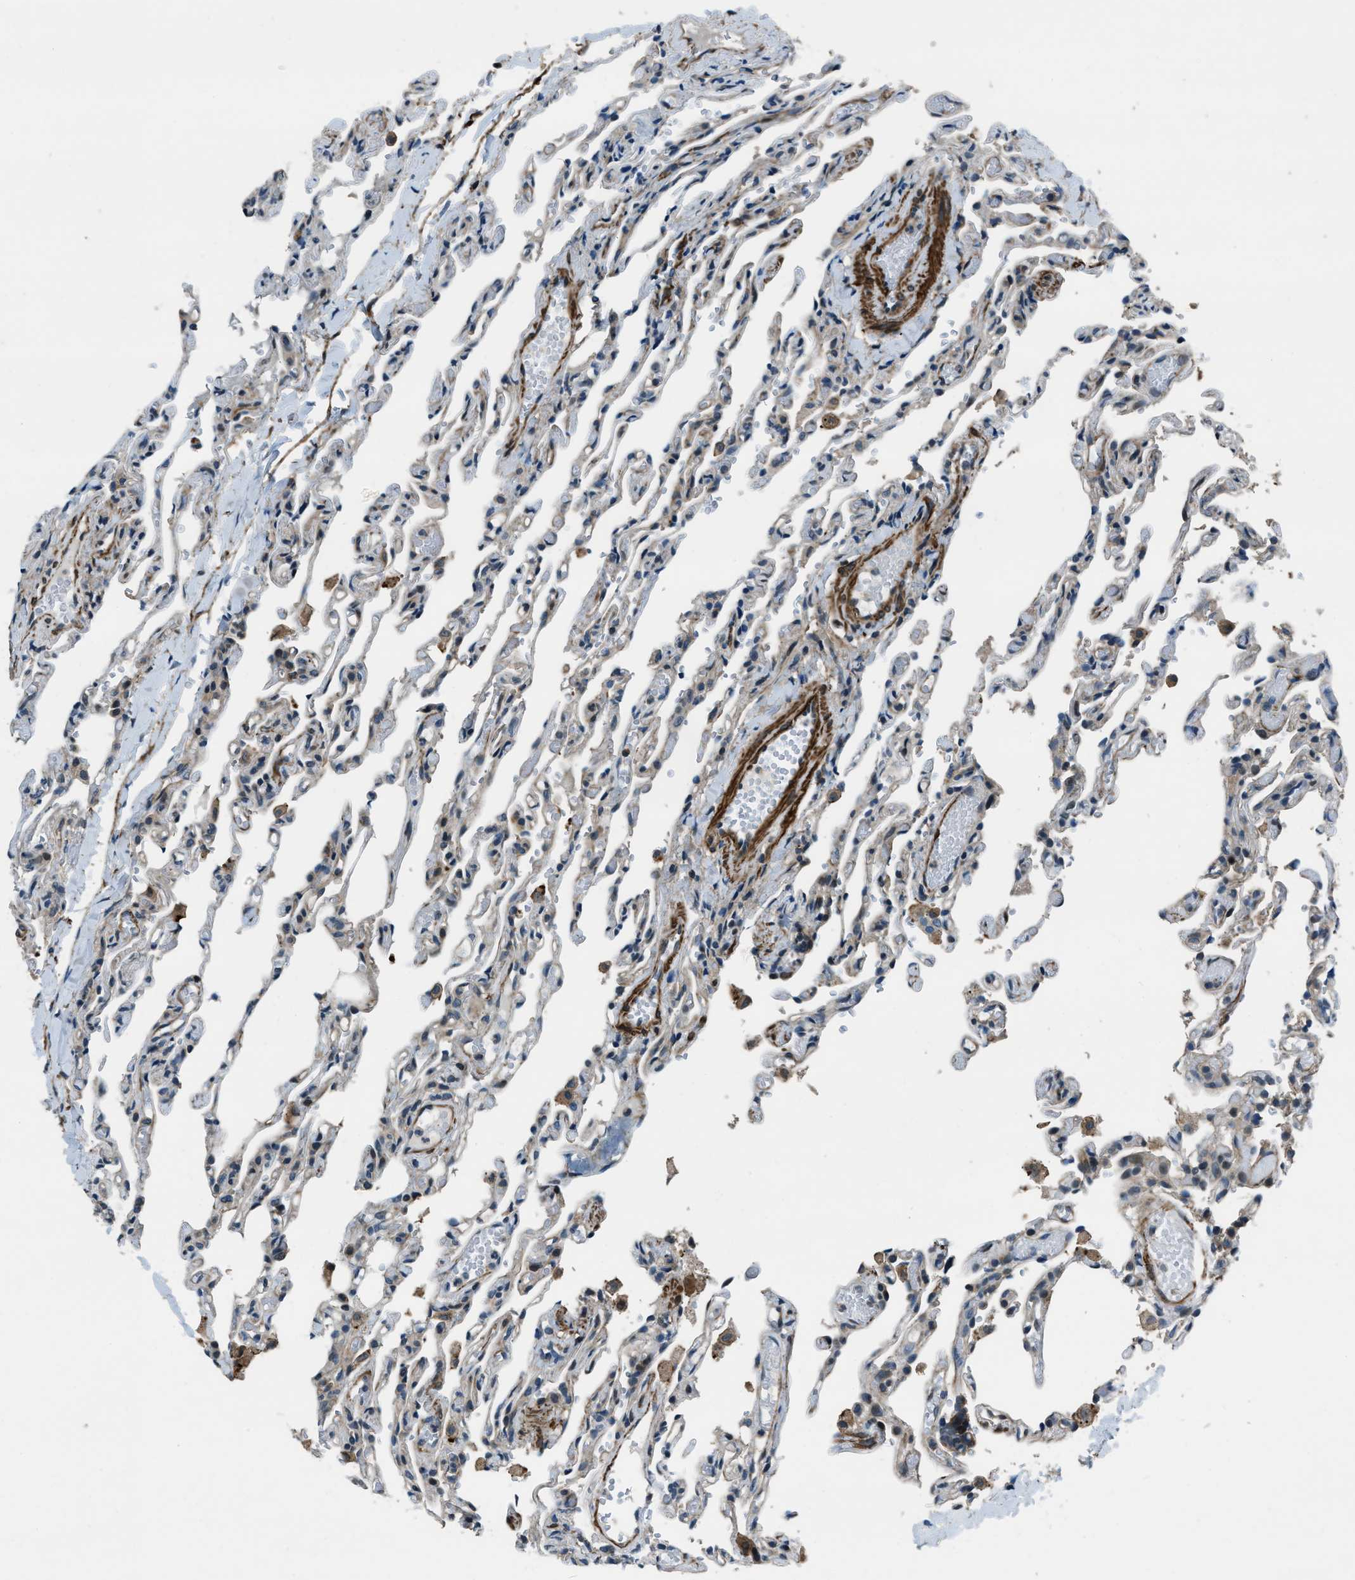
{"staining": {"intensity": "negative", "quantity": "none", "location": "none"}, "tissue": "lung", "cell_type": "Alveolar cells", "image_type": "normal", "snomed": [{"axis": "morphology", "description": "Normal tissue, NOS"}, {"axis": "topography", "description": "Lung"}], "caption": "Human lung stained for a protein using IHC shows no positivity in alveolar cells.", "gene": "NUDCD3", "patient": {"sex": "male", "age": 21}}